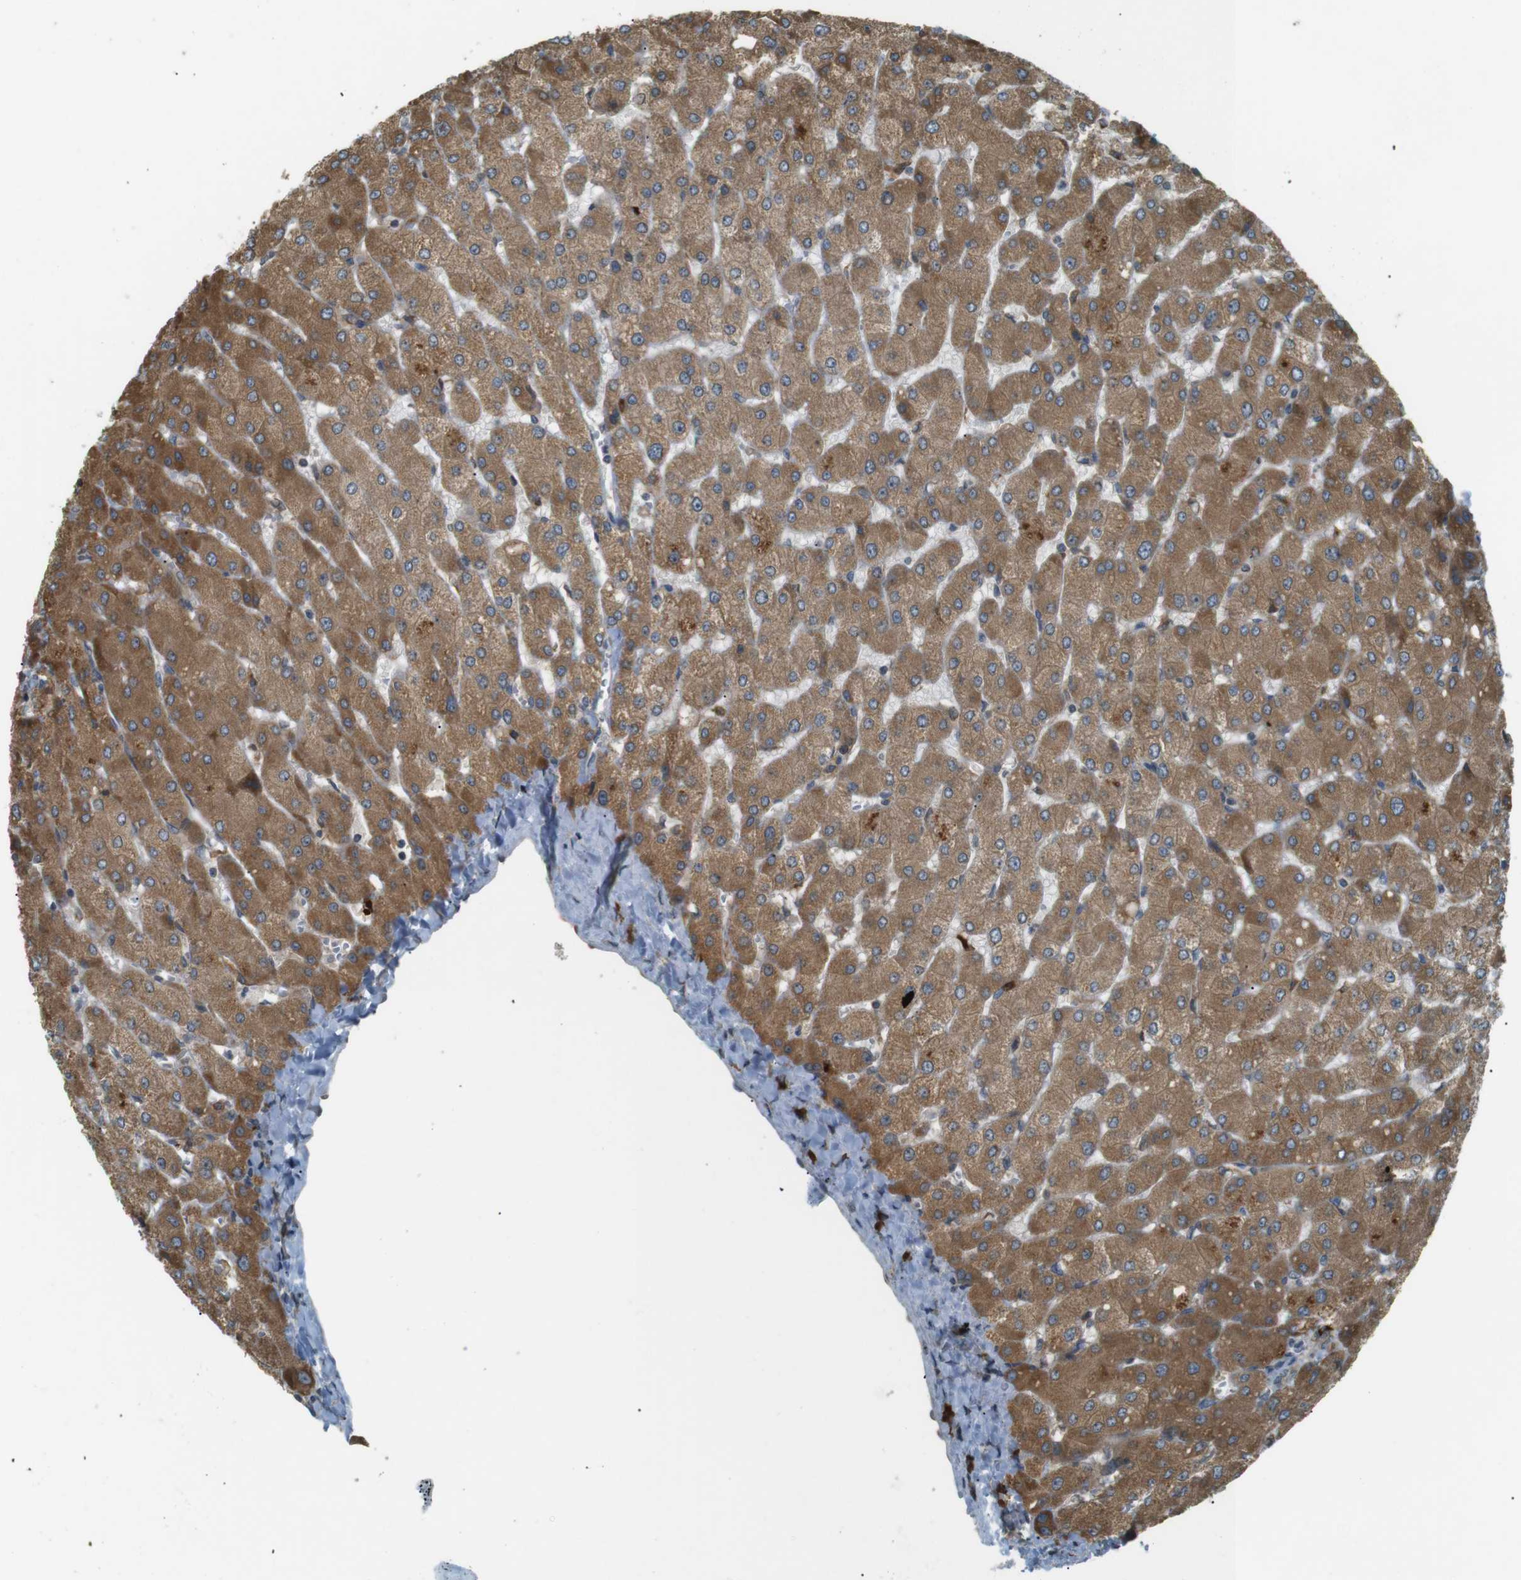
{"staining": {"intensity": "moderate", "quantity": ">75%", "location": "cytoplasmic/membranous"}, "tissue": "liver", "cell_type": "Cholangiocytes", "image_type": "normal", "snomed": [{"axis": "morphology", "description": "Normal tissue, NOS"}, {"axis": "topography", "description": "Liver"}], "caption": "IHC (DAB) staining of benign human liver reveals moderate cytoplasmic/membranous protein expression in approximately >75% of cholangiocytes. Nuclei are stained in blue.", "gene": "TMED4", "patient": {"sex": "male", "age": 55}}